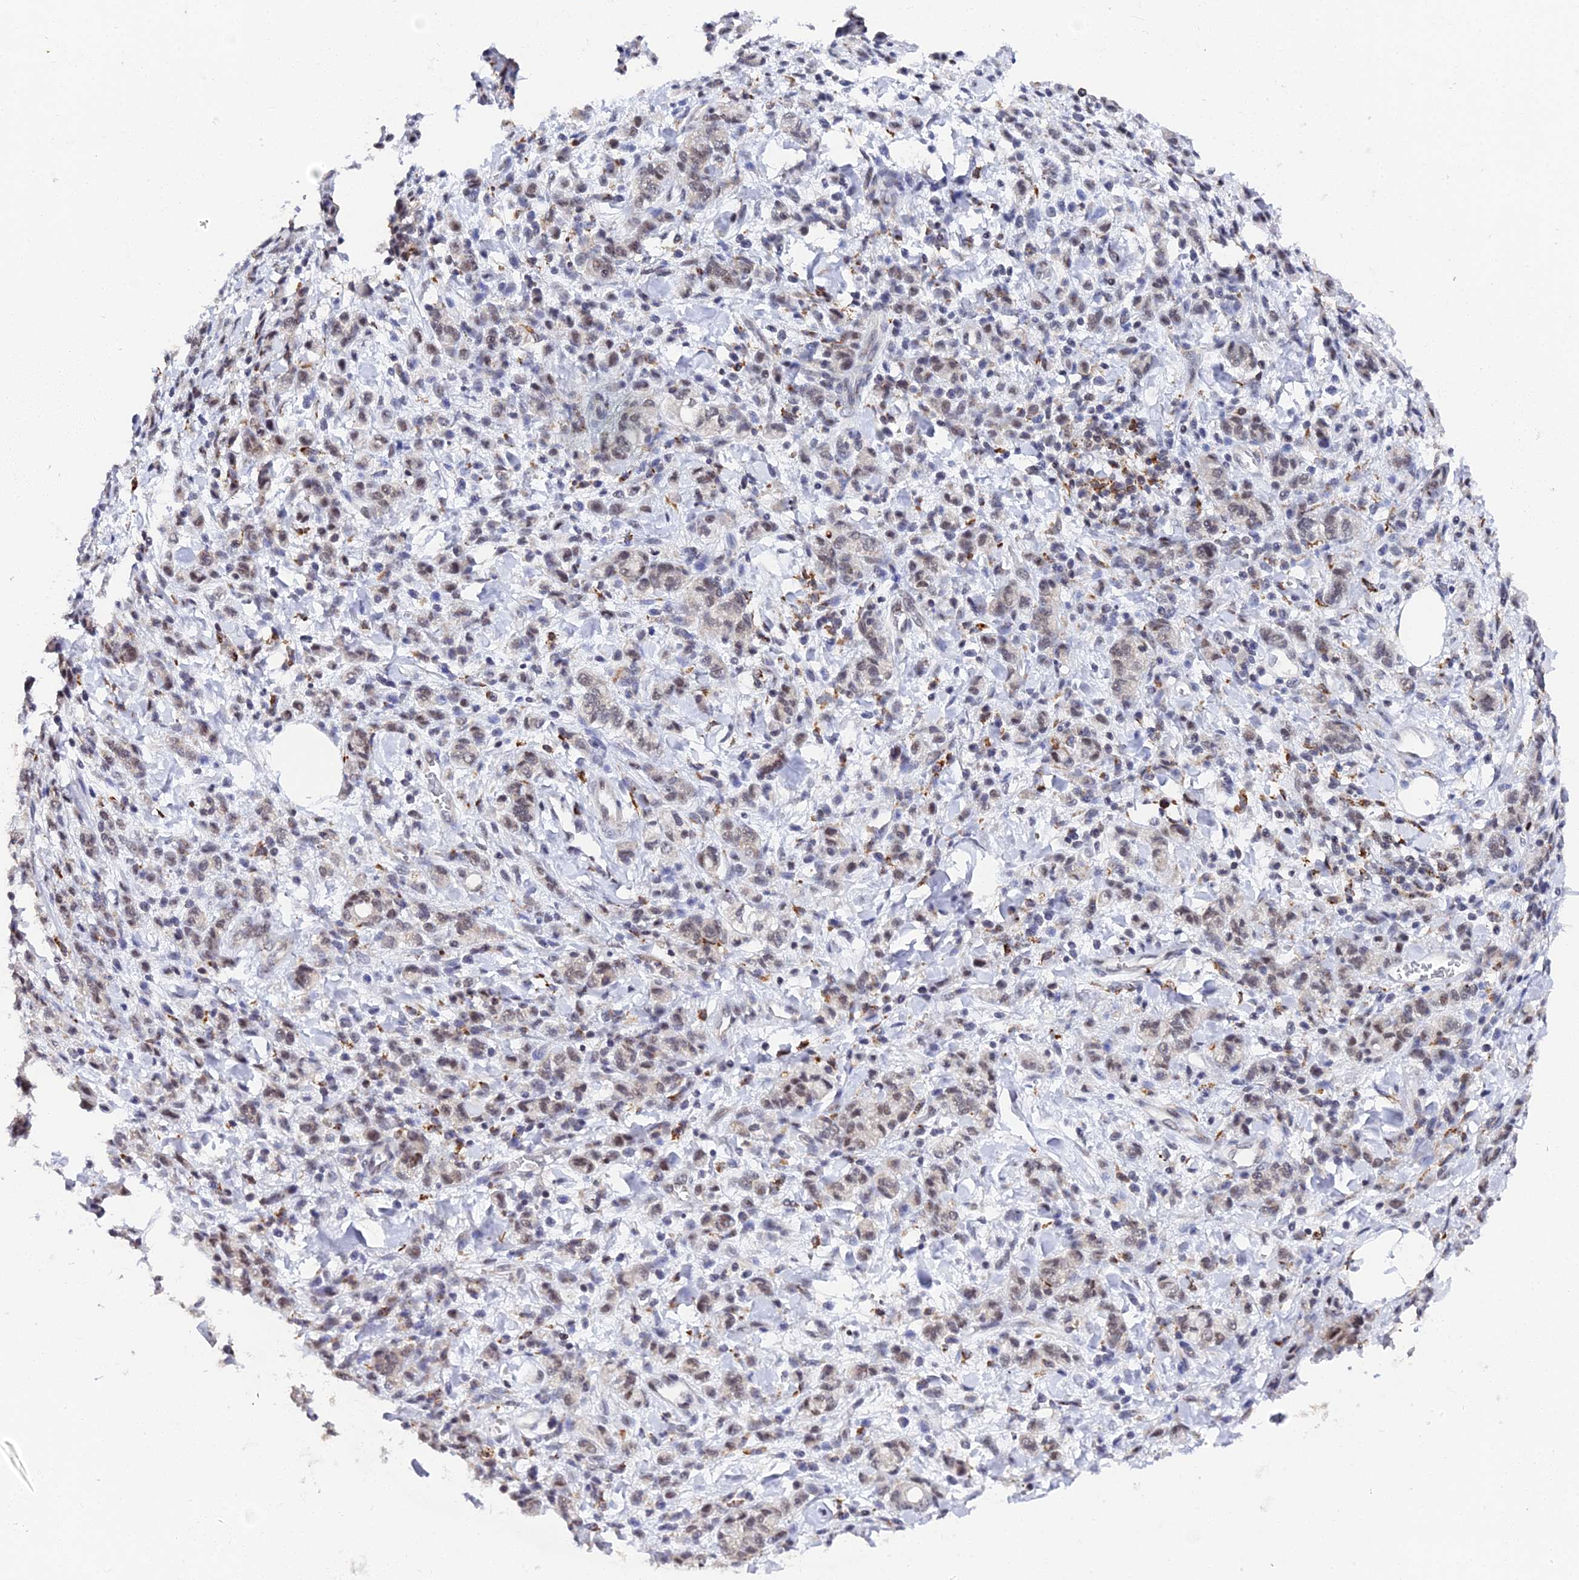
{"staining": {"intensity": "moderate", "quantity": "25%-75%", "location": "nuclear"}, "tissue": "stomach cancer", "cell_type": "Tumor cells", "image_type": "cancer", "snomed": [{"axis": "morphology", "description": "Adenocarcinoma, NOS"}, {"axis": "topography", "description": "Stomach"}], "caption": "Stomach adenocarcinoma stained with immunohistochemistry displays moderate nuclear positivity in about 25%-75% of tumor cells.", "gene": "MAGOHB", "patient": {"sex": "male", "age": 77}}